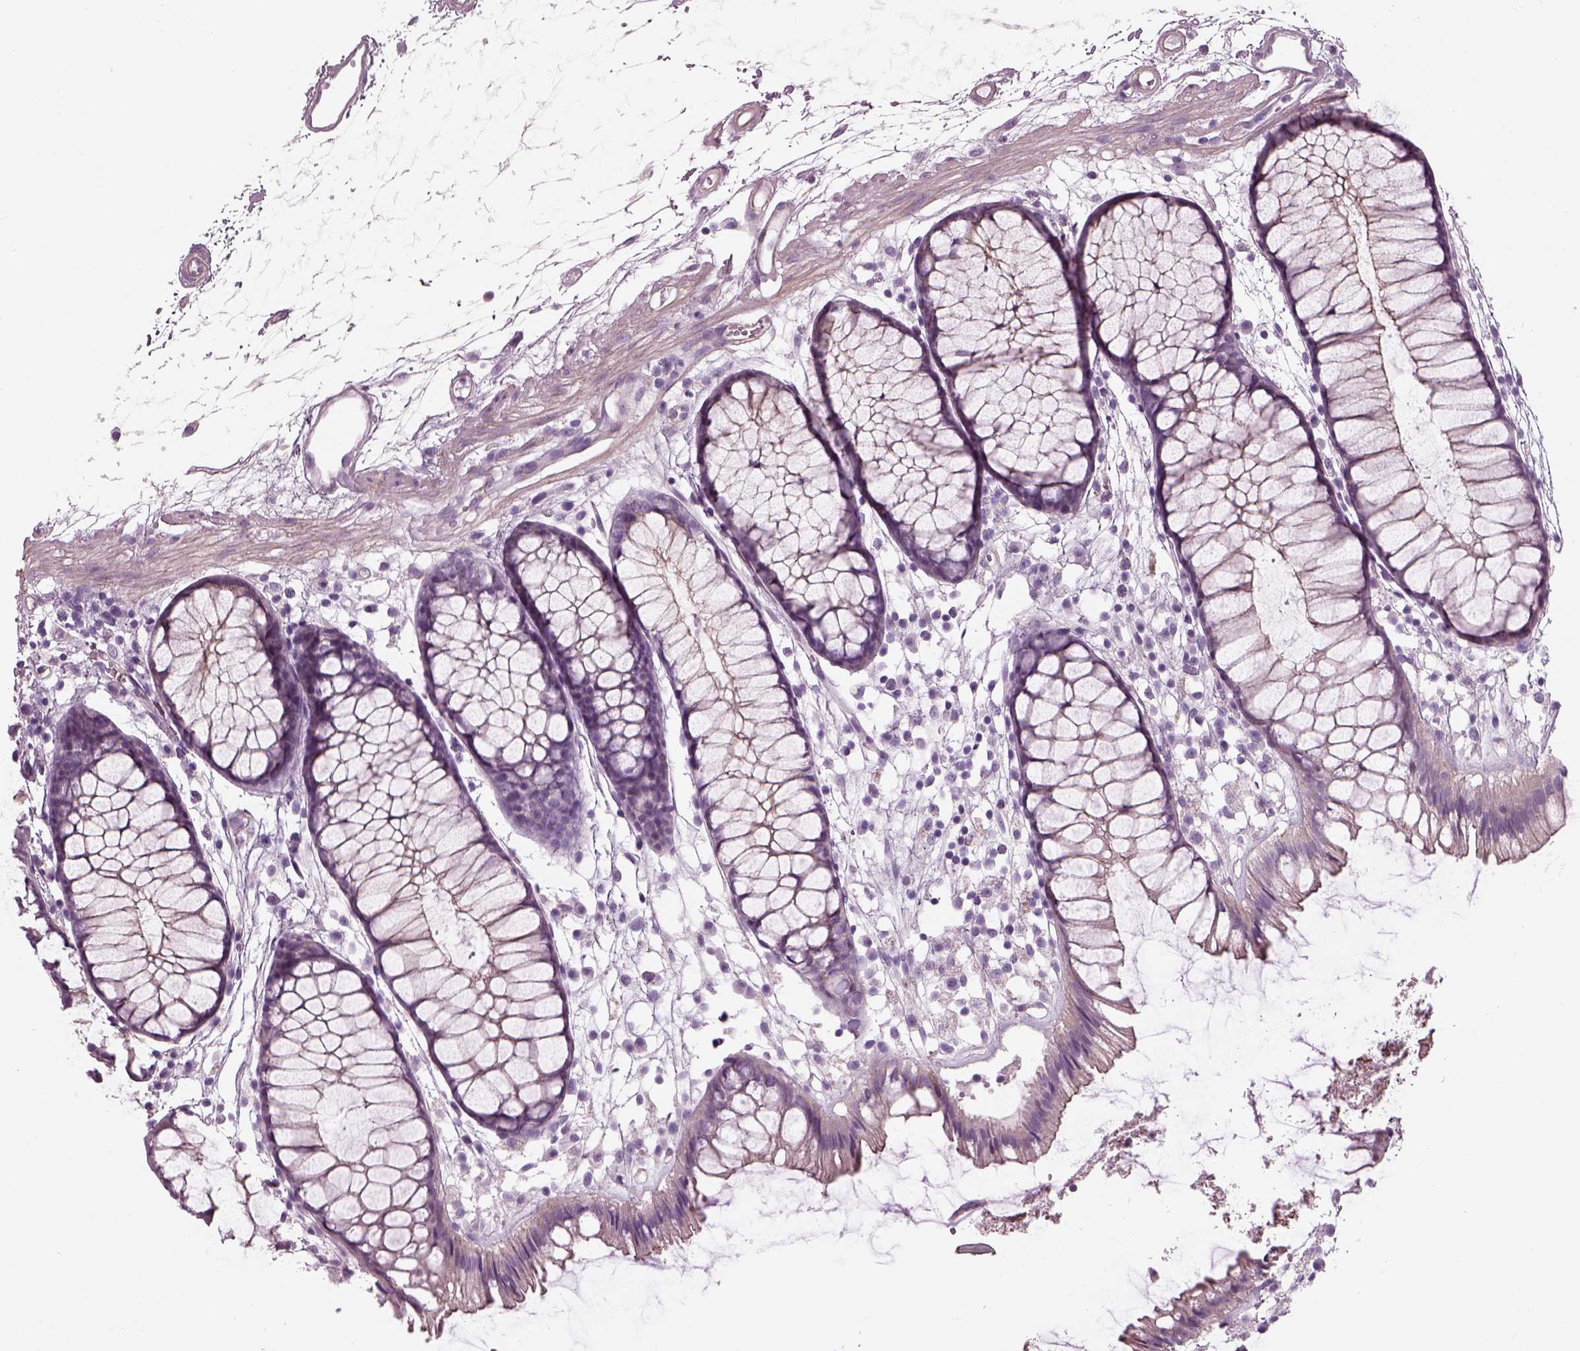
{"staining": {"intensity": "negative", "quantity": "none", "location": "none"}, "tissue": "colon", "cell_type": "Endothelial cells", "image_type": "normal", "snomed": [{"axis": "morphology", "description": "Normal tissue, NOS"}, {"axis": "morphology", "description": "Adenocarcinoma, NOS"}, {"axis": "topography", "description": "Colon"}], "caption": "Protein analysis of normal colon reveals no significant positivity in endothelial cells.", "gene": "BFSP1", "patient": {"sex": "male", "age": 65}}